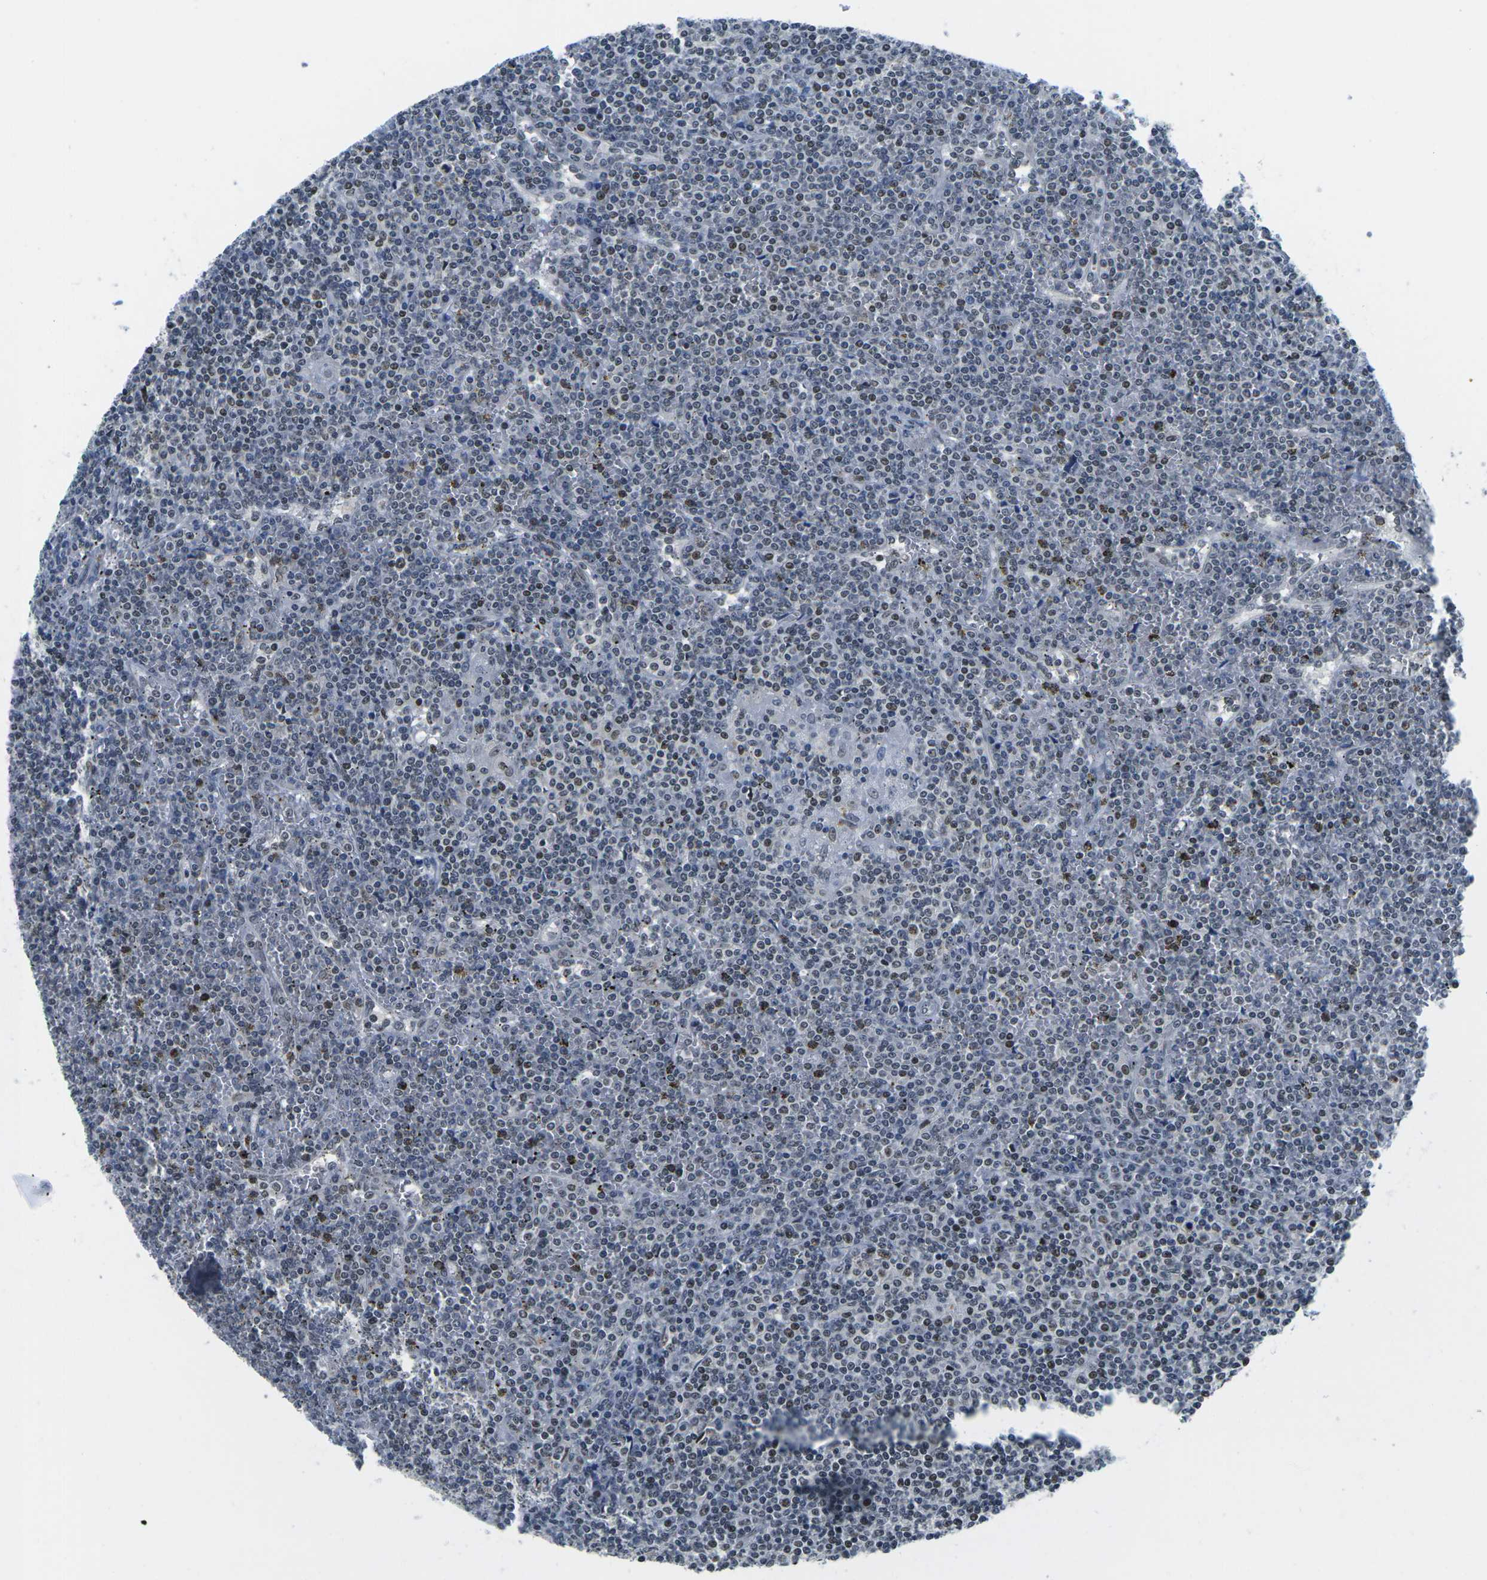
{"staining": {"intensity": "moderate", "quantity": "25%-75%", "location": "nuclear"}, "tissue": "lymphoma", "cell_type": "Tumor cells", "image_type": "cancer", "snomed": [{"axis": "morphology", "description": "Malignant lymphoma, non-Hodgkin's type, Low grade"}, {"axis": "topography", "description": "Spleen"}], "caption": "Protein analysis of malignant lymphoma, non-Hodgkin's type (low-grade) tissue displays moderate nuclear expression in about 25%-75% of tumor cells. (Stains: DAB in brown, nuclei in blue, Microscopy: brightfield microscopy at high magnification).", "gene": "PRPF8", "patient": {"sex": "female", "age": 19}}